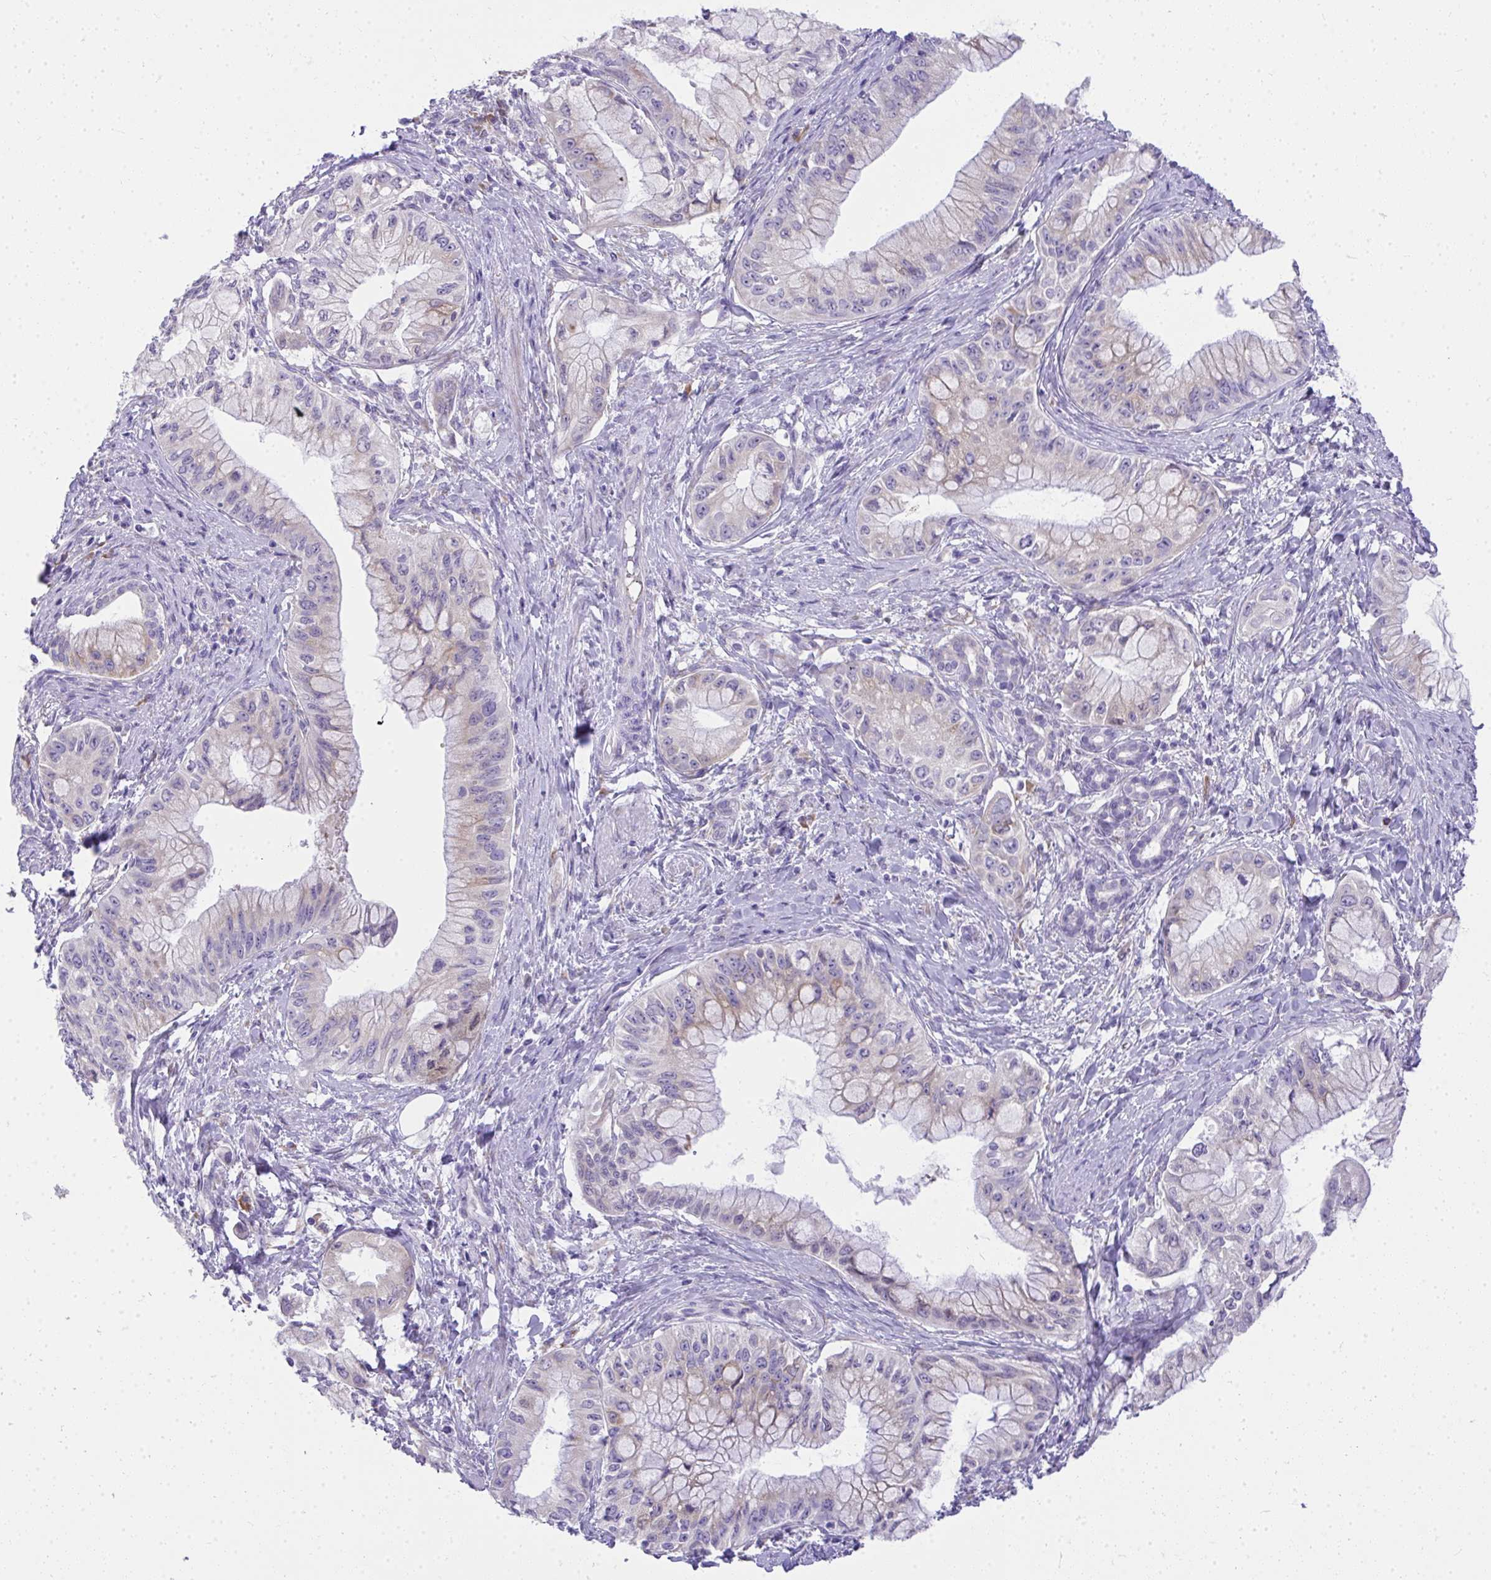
{"staining": {"intensity": "weak", "quantity": "<25%", "location": "cytoplasmic/membranous"}, "tissue": "pancreatic cancer", "cell_type": "Tumor cells", "image_type": "cancer", "snomed": [{"axis": "morphology", "description": "Adenocarcinoma, NOS"}, {"axis": "topography", "description": "Pancreas"}], "caption": "High power microscopy photomicrograph of an immunohistochemistry histopathology image of pancreatic adenocarcinoma, revealing no significant expression in tumor cells. (Brightfield microscopy of DAB (3,3'-diaminobenzidine) IHC at high magnification).", "gene": "ADRA2C", "patient": {"sex": "male", "age": 48}}